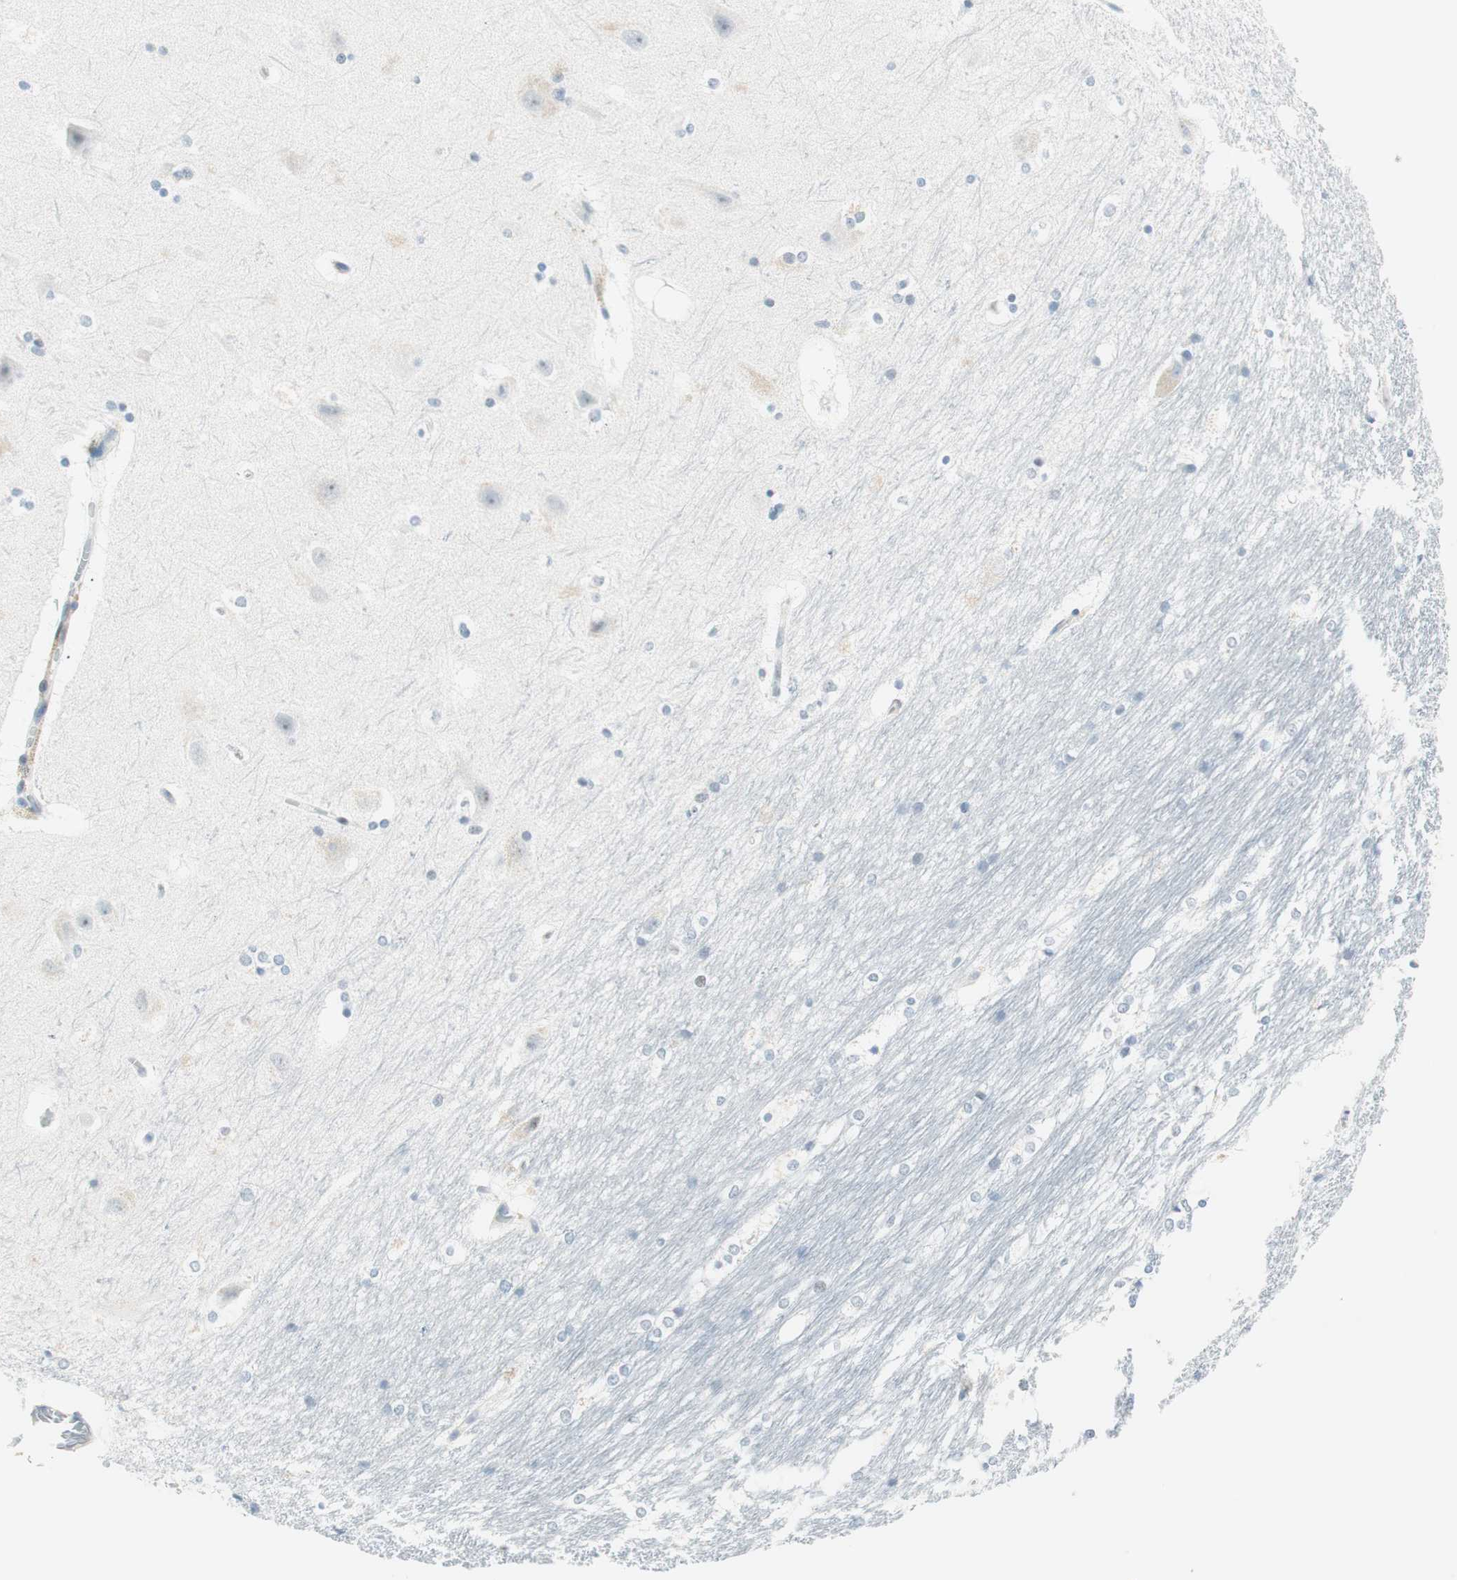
{"staining": {"intensity": "negative", "quantity": "none", "location": "none"}, "tissue": "hippocampus", "cell_type": "Glial cells", "image_type": "normal", "snomed": [{"axis": "morphology", "description": "Normal tissue, NOS"}, {"axis": "topography", "description": "Hippocampus"}], "caption": "This is a micrograph of immunohistochemistry (IHC) staining of normal hippocampus, which shows no staining in glial cells.", "gene": "HOXB13", "patient": {"sex": "female", "age": 19}}